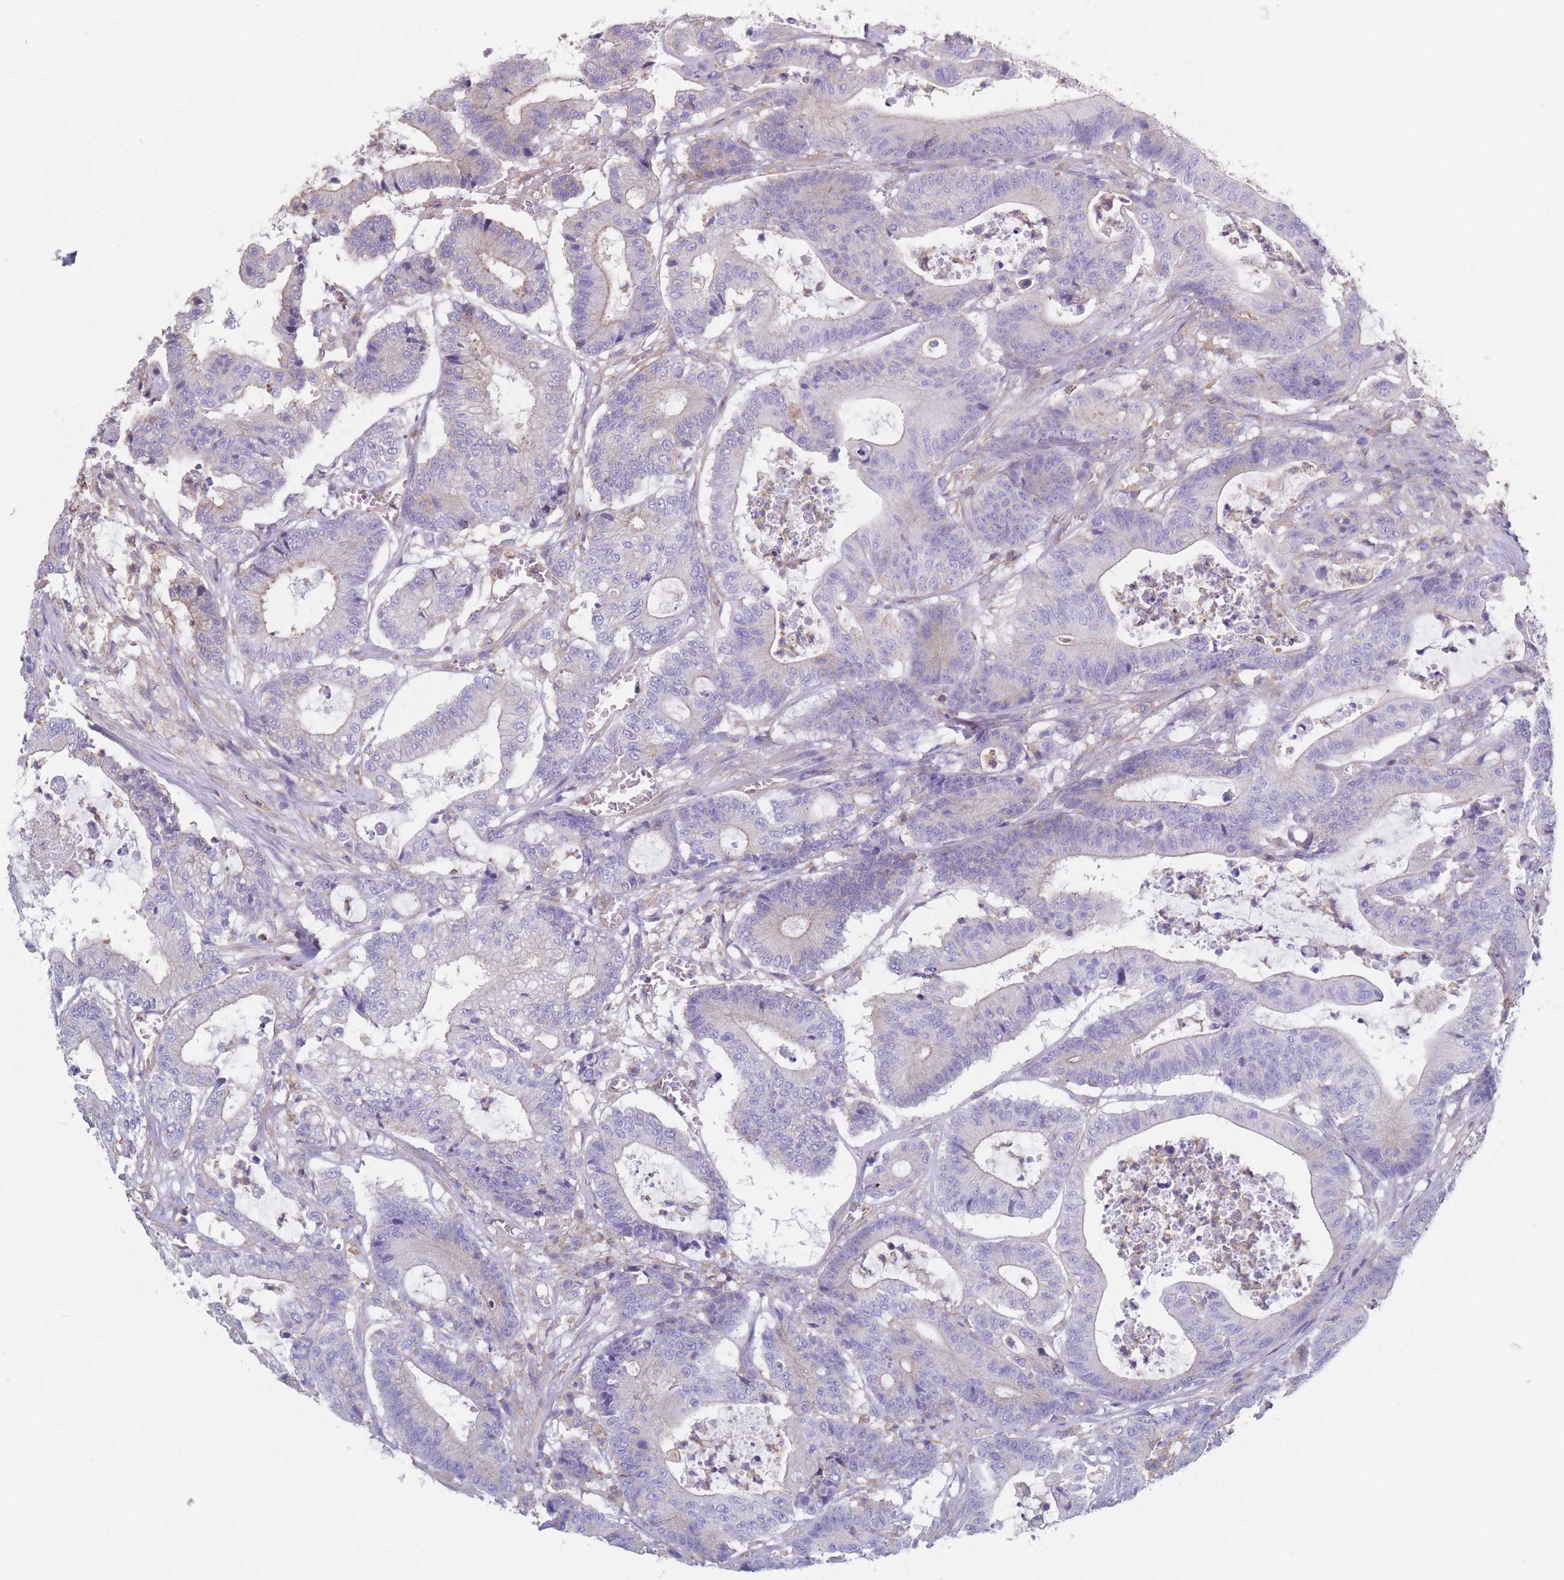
{"staining": {"intensity": "weak", "quantity": "<25%", "location": "cytoplasmic/membranous"}, "tissue": "colorectal cancer", "cell_type": "Tumor cells", "image_type": "cancer", "snomed": [{"axis": "morphology", "description": "Adenocarcinoma, NOS"}, {"axis": "topography", "description": "Colon"}], "caption": "Immunohistochemistry (IHC) histopathology image of neoplastic tissue: colorectal cancer (adenocarcinoma) stained with DAB reveals no significant protein staining in tumor cells. (Immunohistochemistry, brightfield microscopy, high magnification).", "gene": "ADH1A", "patient": {"sex": "female", "age": 84}}